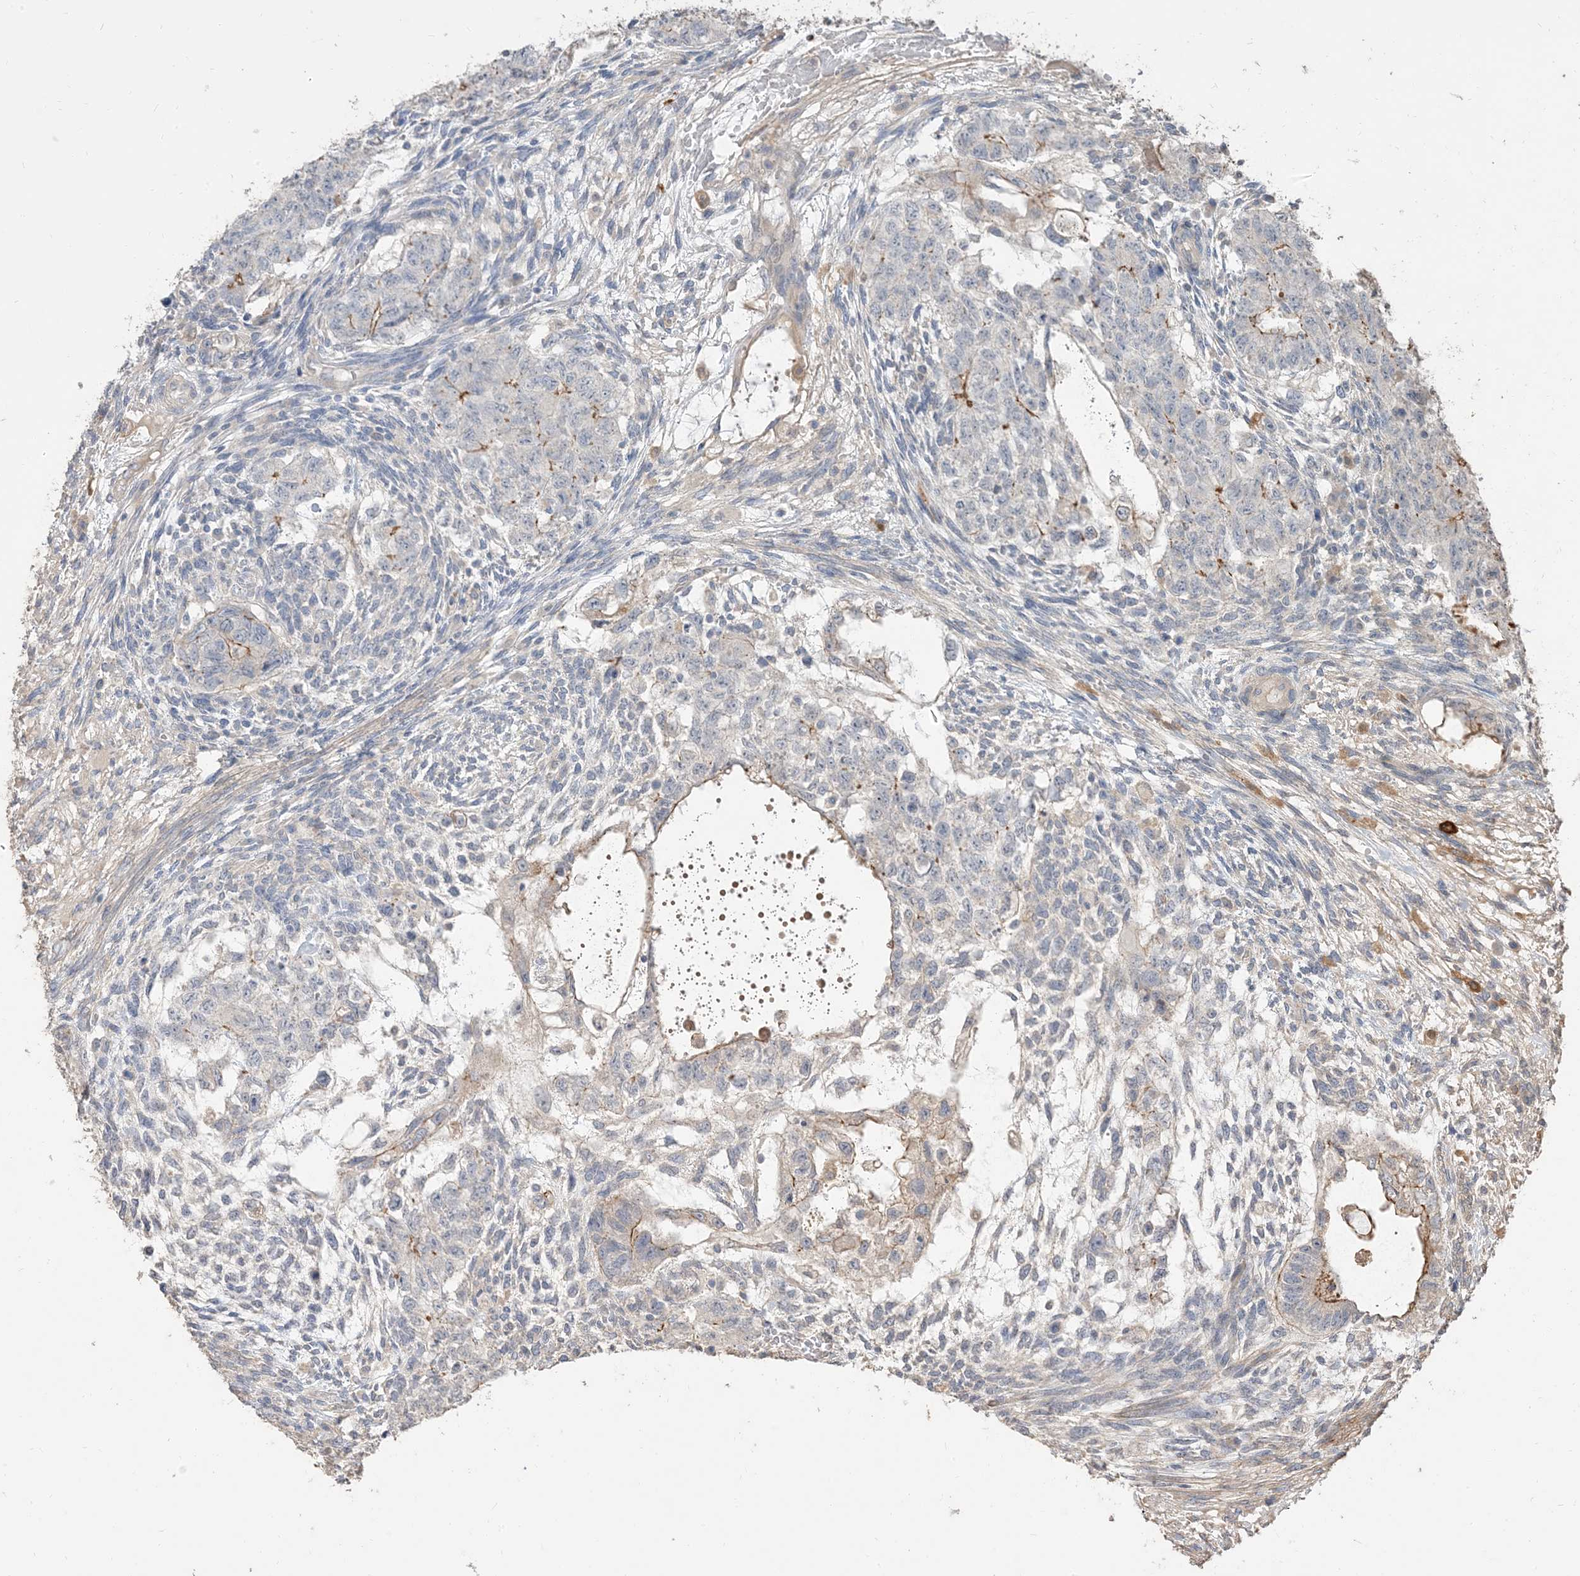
{"staining": {"intensity": "moderate", "quantity": "<25%", "location": "cytoplasmic/membranous"}, "tissue": "testis cancer", "cell_type": "Tumor cells", "image_type": "cancer", "snomed": [{"axis": "morphology", "description": "Normal tissue, NOS"}, {"axis": "morphology", "description": "Carcinoma, Embryonal, NOS"}, {"axis": "topography", "description": "Testis"}], "caption": "An image showing moderate cytoplasmic/membranous expression in approximately <25% of tumor cells in testis cancer (embryonal carcinoma), as visualized by brown immunohistochemical staining.", "gene": "RNF175", "patient": {"sex": "male", "age": 36}}